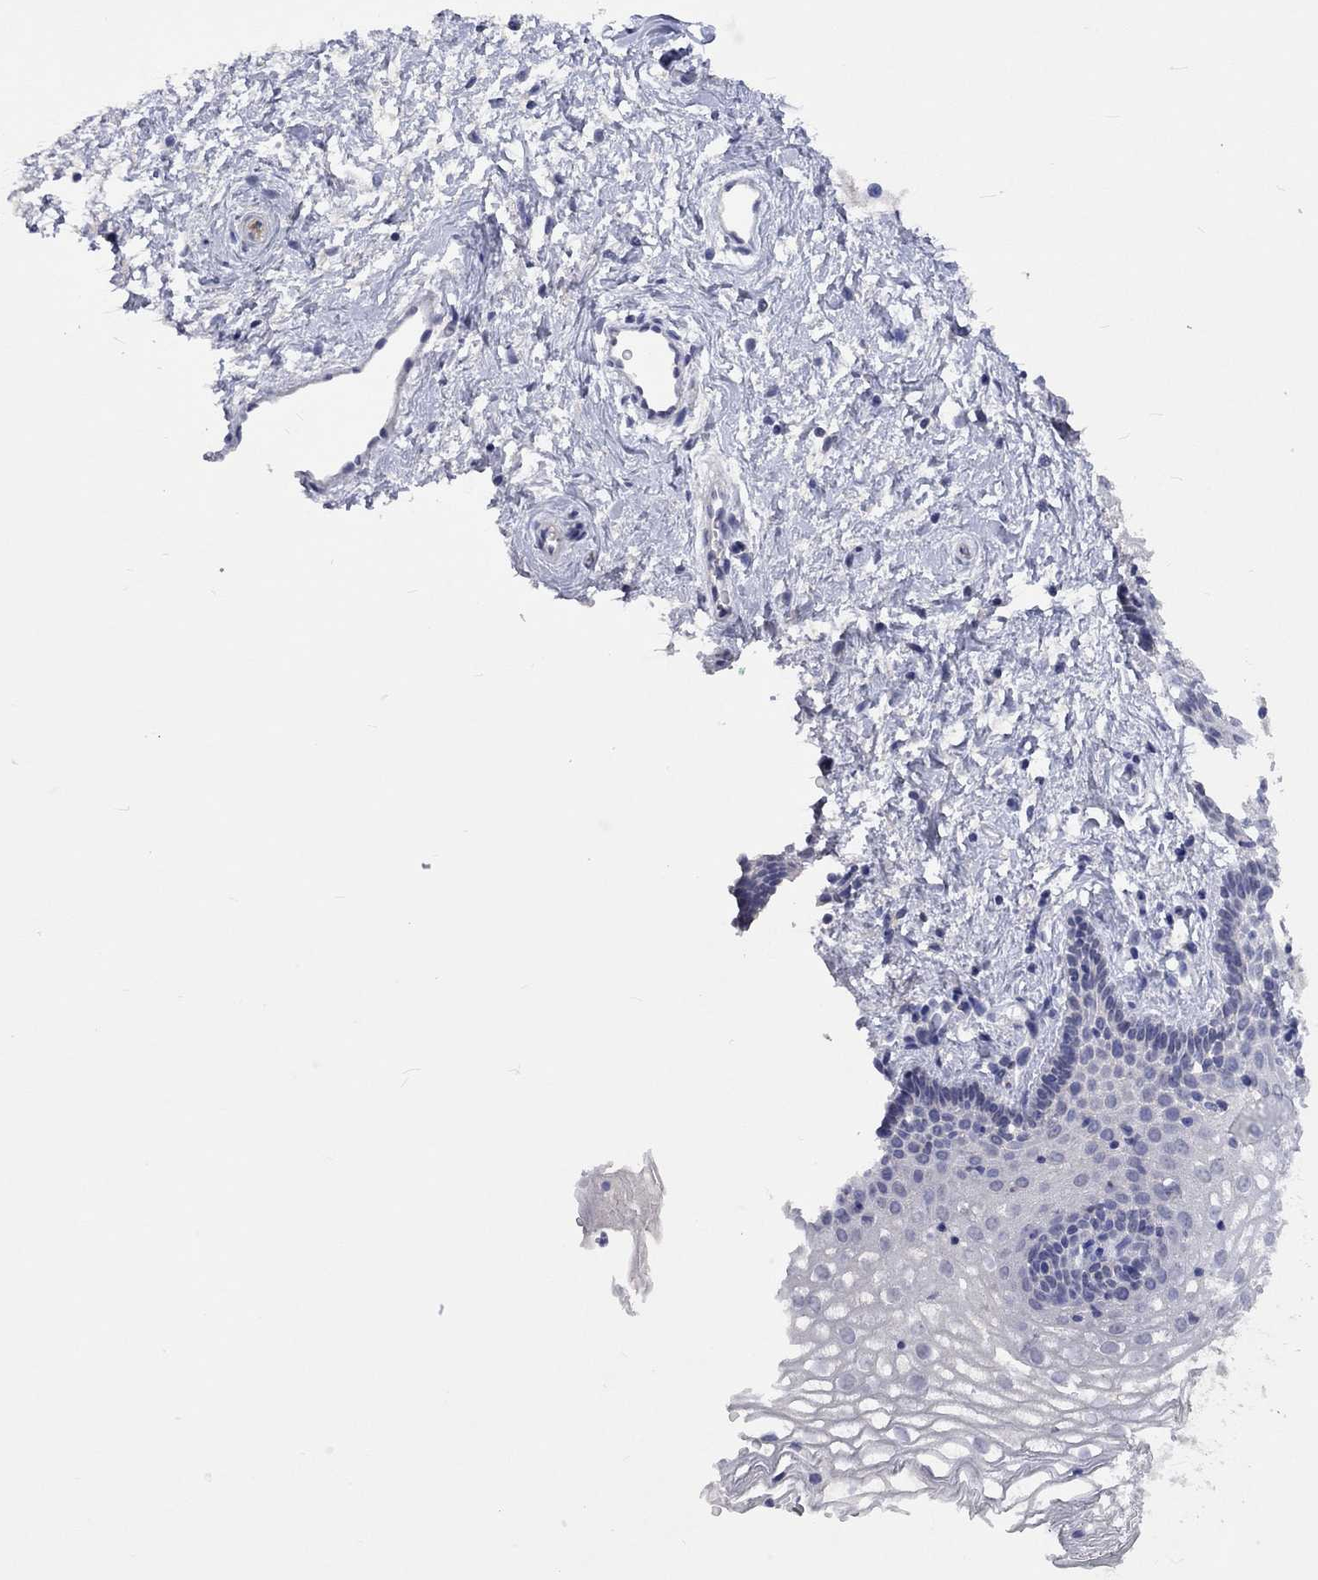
{"staining": {"intensity": "negative", "quantity": "none", "location": "none"}, "tissue": "vagina", "cell_type": "Squamous epithelial cells", "image_type": "normal", "snomed": [{"axis": "morphology", "description": "Normal tissue, NOS"}, {"axis": "topography", "description": "Vagina"}], "caption": "A micrograph of vagina stained for a protein demonstrates no brown staining in squamous epithelial cells. (Stains: DAB (3,3'-diaminobenzidine) IHC with hematoxylin counter stain, Microscopy: brightfield microscopy at high magnification).", "gene": "LRFN4", "patient": {"sex": "female", "age": 36}}